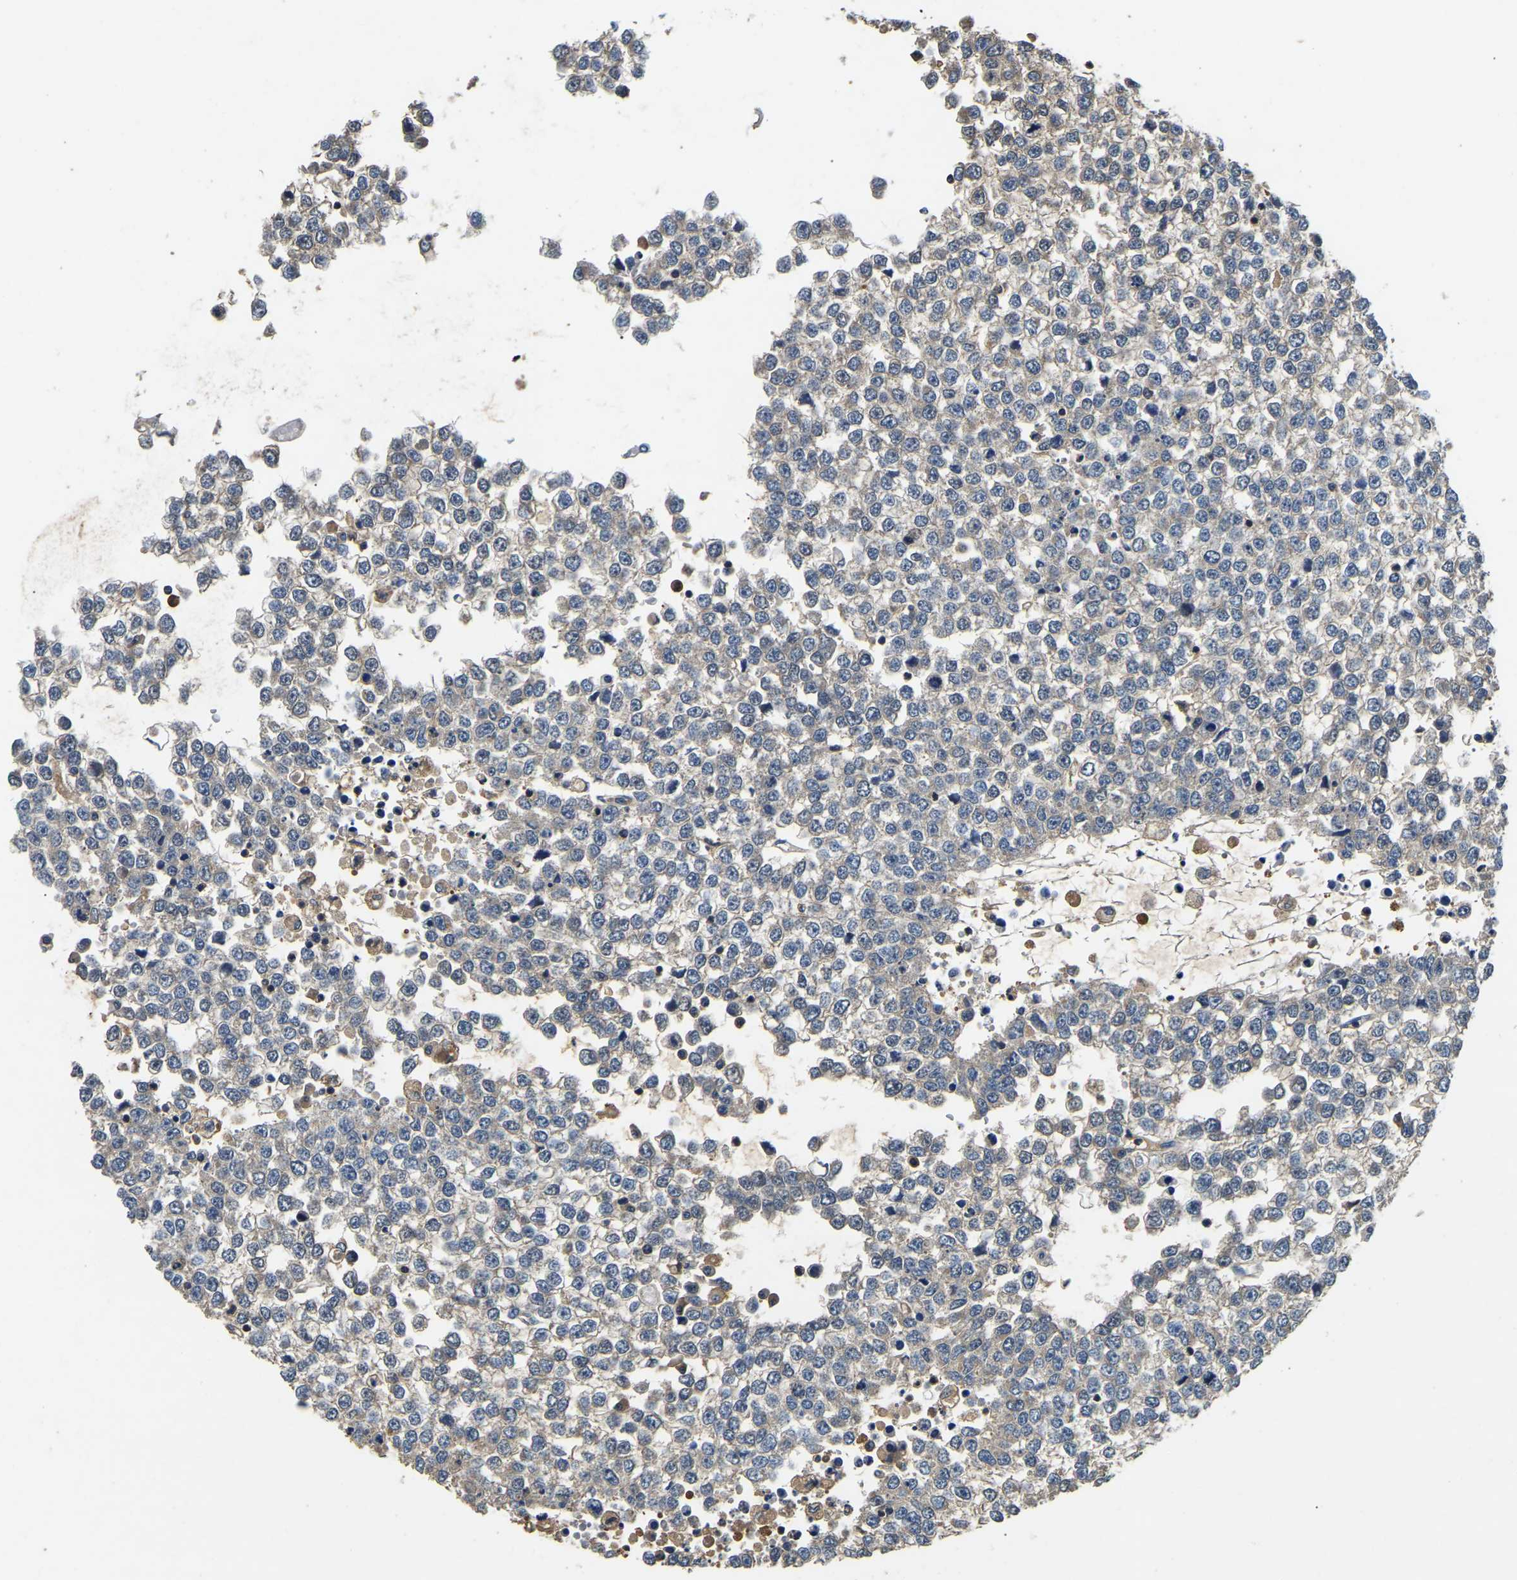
{"staining": {"intensity": "weak", "quantity": ">75%", "location": "cytoplasmic/membranous"}, "tissue": "testis cancer", "cell_type": "Tumor cells", "image_type": "cancer", "snomed": [{"axis": "morphology", "description": "Seminoma, NOS"}, {"axis": "topography", "description": "Testis"}], "caption": "Testis cancer tissue exhibits weak cytoplasmic/membranous expression in about >75% of tumor cells, visualized by immunohistochemistry.", "gene": "SMPD2", "patient": {"sex": "male", "age": 65}}